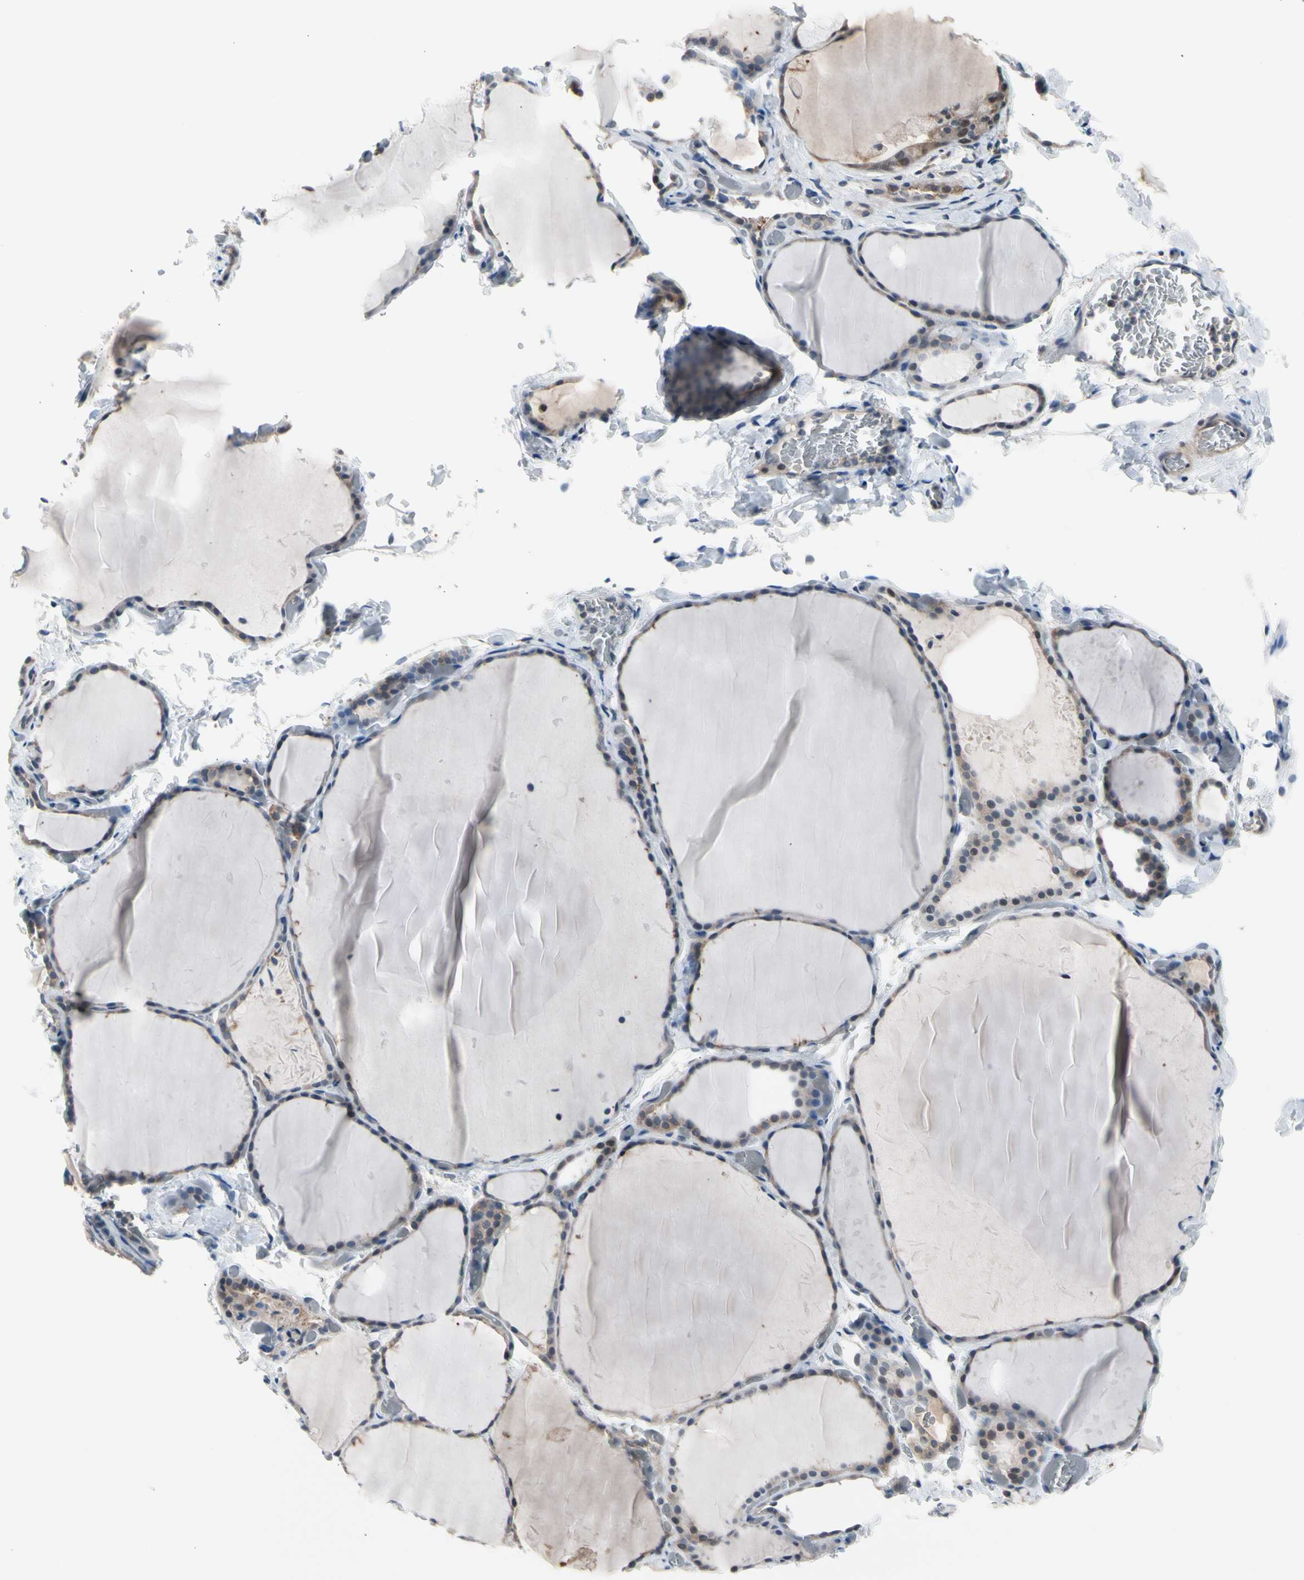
{"staining": {"intensity": "weak", "quantity": ">75%", "location": "cytoplasmic/membranous"}, "tissue": "thyroid gland", "cell_type": "Glandular cells", "image_type": "normal", "snomed": [{"axis": "morphology", "description": "Normal tissue, NOS"}, {"axis": "topography", "description": "Thyroid gland"}], "caption": "IHC staining of benign thyroid gland, which exhibits low levels of weak cytoplasmic/membranous expression in approximately >75% of glandular cells indicating weak cytoplasmic/membranous protein positivity. The staining was performed using DAB (brown) for protein detection and nuclei were counterstained in hematoxylin (blue).", "gene": "ENSG00000256646", "patient": {"sex": "female", "age": 22}}